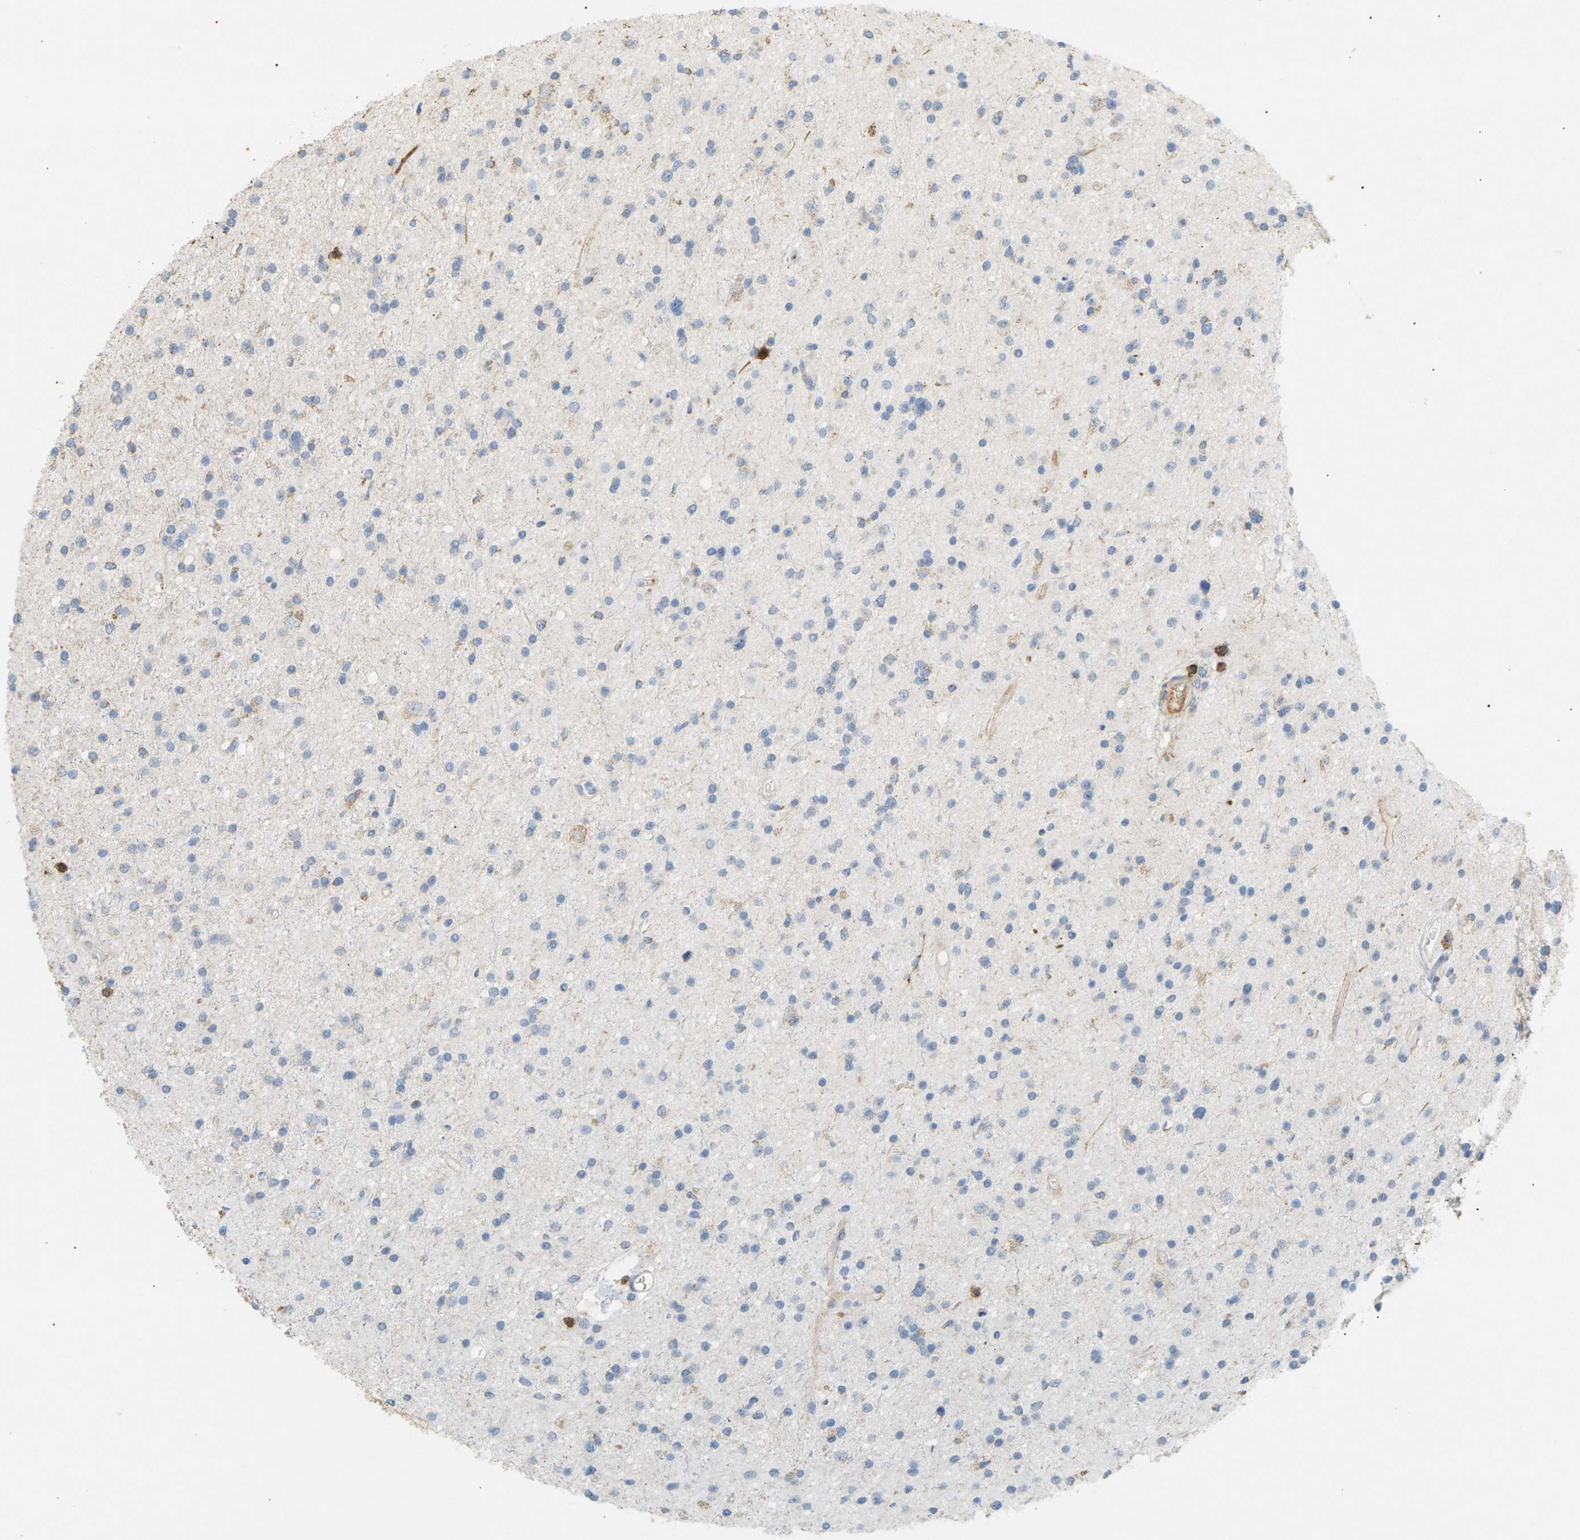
{"staining": {"intensity": "negative", "quantity": "none", "location": "none"}, "tissue": "glioma", "cell_type": "Tumor cells", "image_type": "cancer", "snomed": [{"axis": "morphology", "description": "Glioma, malignant, High grade"}, {"axis": "topography", "description": "Brain"}], "caption": "IHC of human glioma shows no positivity in tumor cells. (DAB (3,3'-diaminobenzidine) IHC visualized using brightfield microscopy, high magnification).", "gene": "LIME1", "patient": {"sex": "male", "age": 33}}